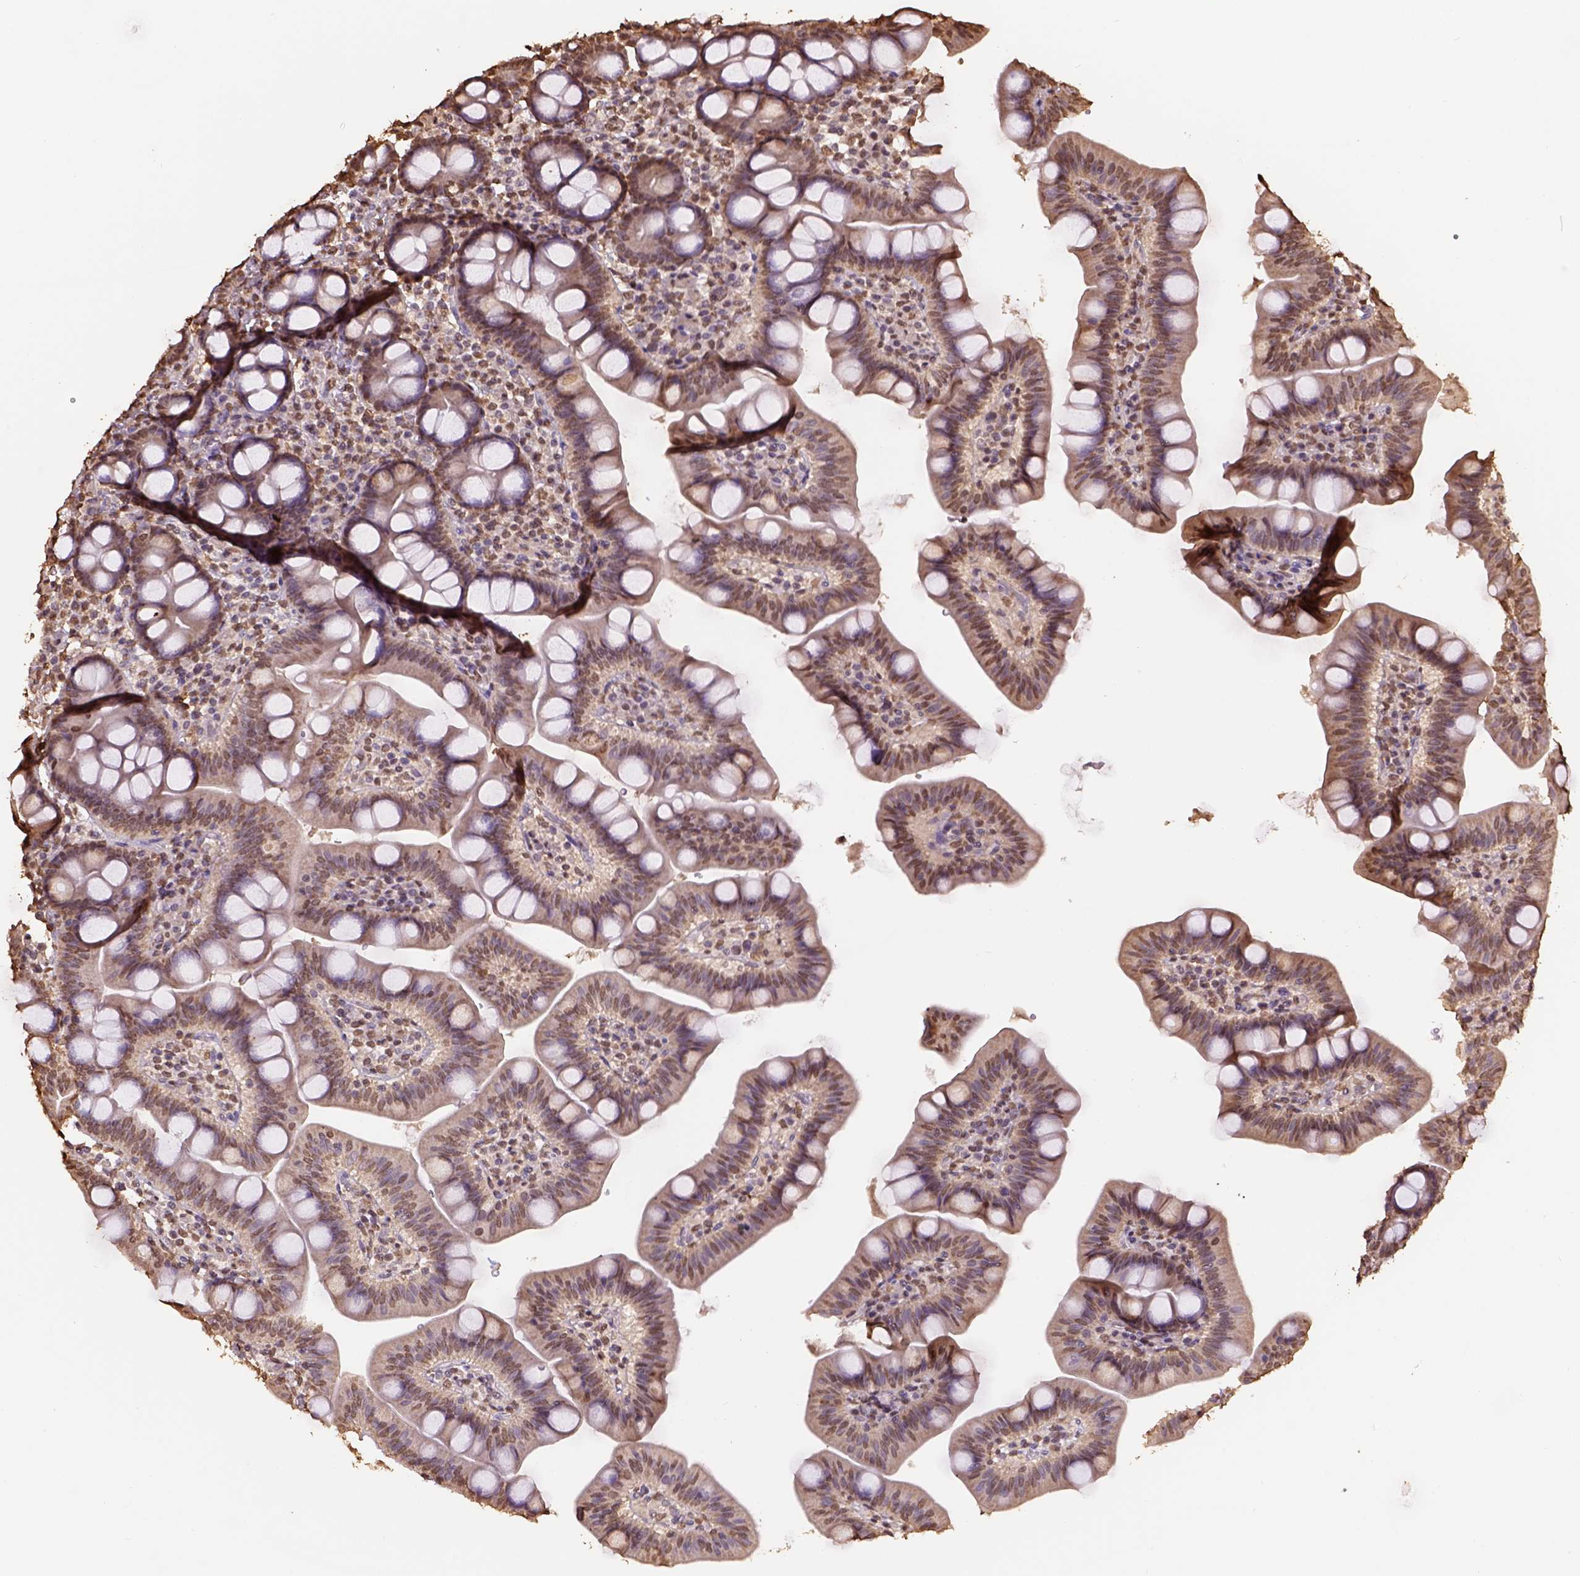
{"staining": {"intensity": "moderate", "quantity": ">75%", "location": "nuclear"}, "tissue": "duodenum", "cell_type": "Glandular cells", "image_type": "normal", "snomed": [{"axis": "morphology", "description": "Normal tissue, NOS"}, {"axis": "topography", "description": "Pancreas"}, {"axis": "topography", "description": "Duodenum"}], "caption": "Protein analysis of unremarkable duodenum reveals moderate nuclear positivity in approximately >75% of glandular cells.", "gene": "CSTF2T", "patient": {"sex": "male", "age": 59}}